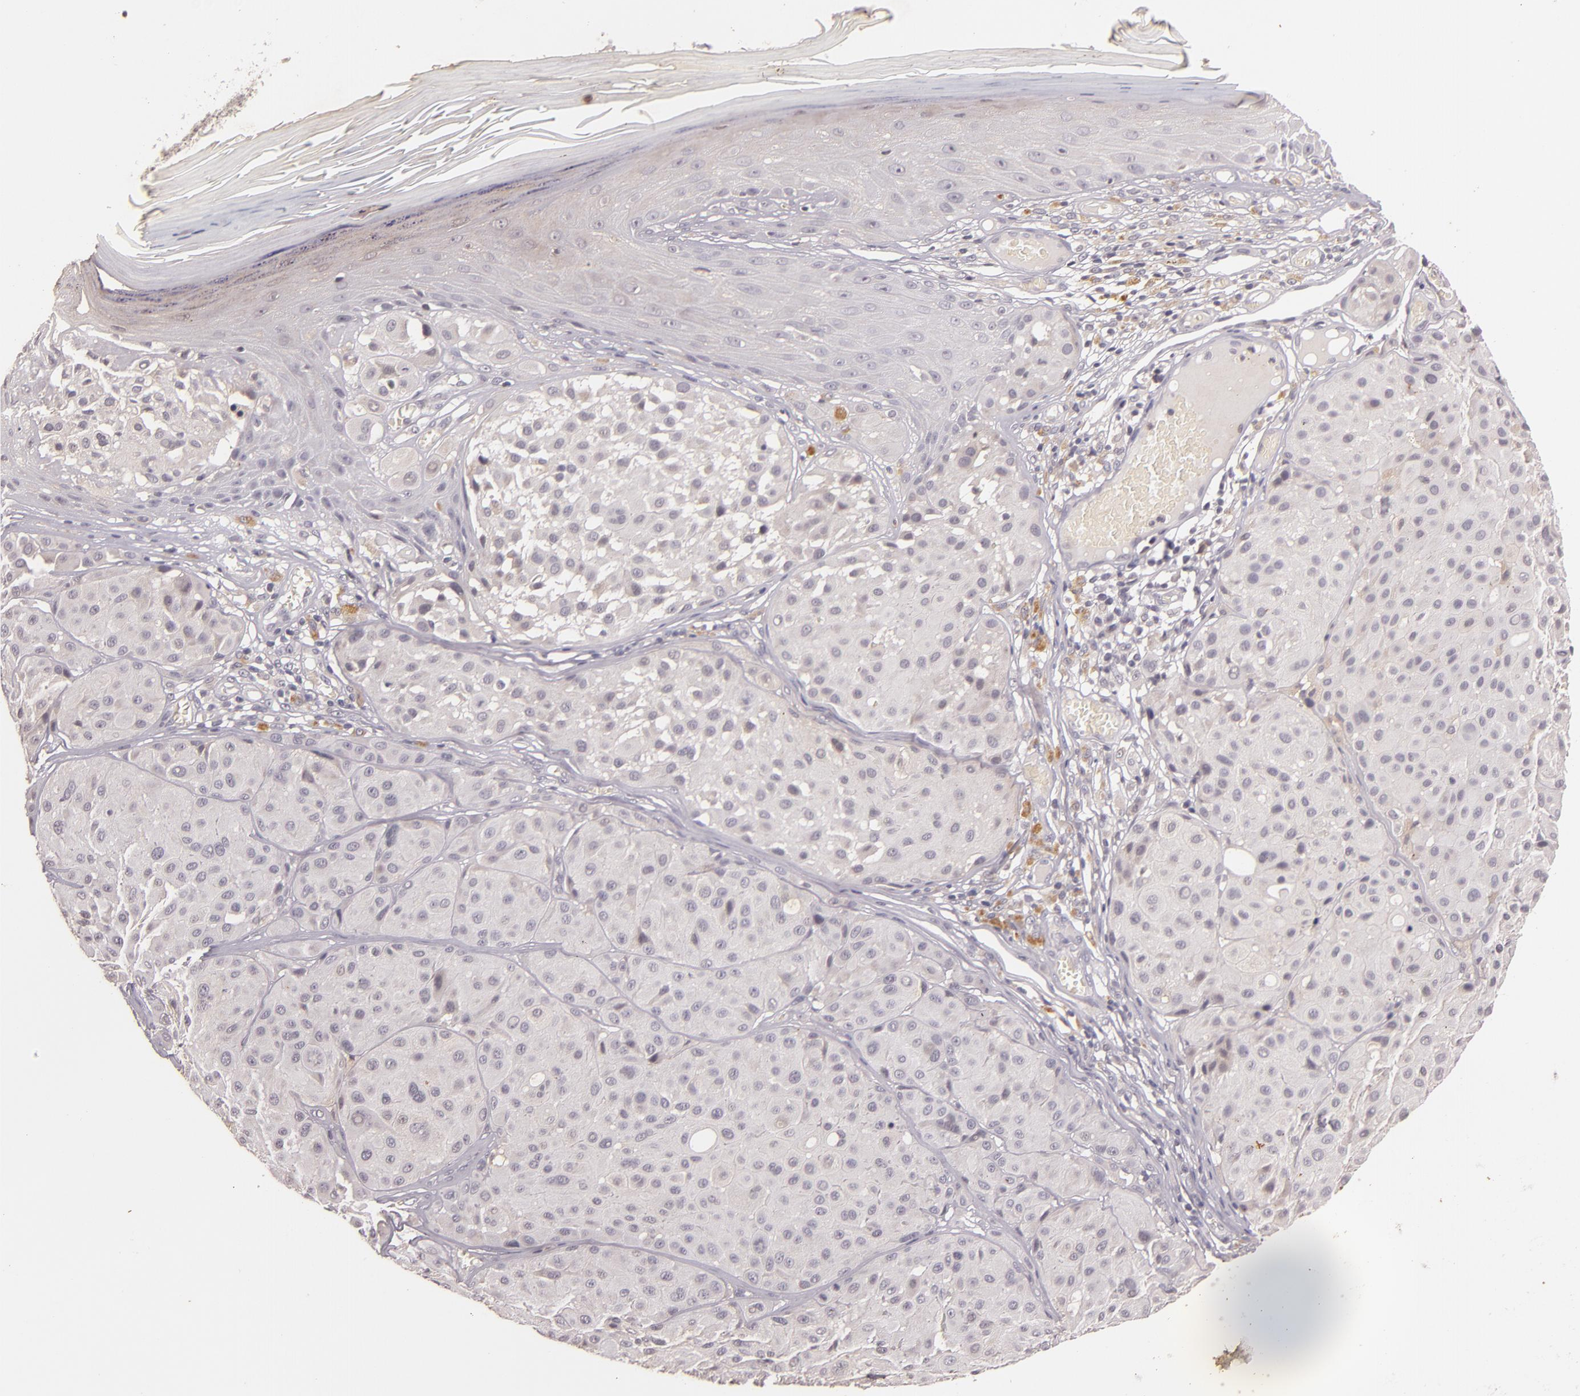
{"staining": {"intensity": "negative", "quantity": "none", "location": "none"}, "tissue": "melanoma", "cell_type": "Tumor cells", "image_type": "cancer", "snomed": [{"axis": "morphology", "description": "Malignant melanoma, NOS"}, {"axis": "topography", "description": "Skin"}], "caption": "Immunohistochemistry of human melanoma shows no positivity in tumor cells.", "gene": "TFF1", "patient": {"sex": "male", "age": 36}}